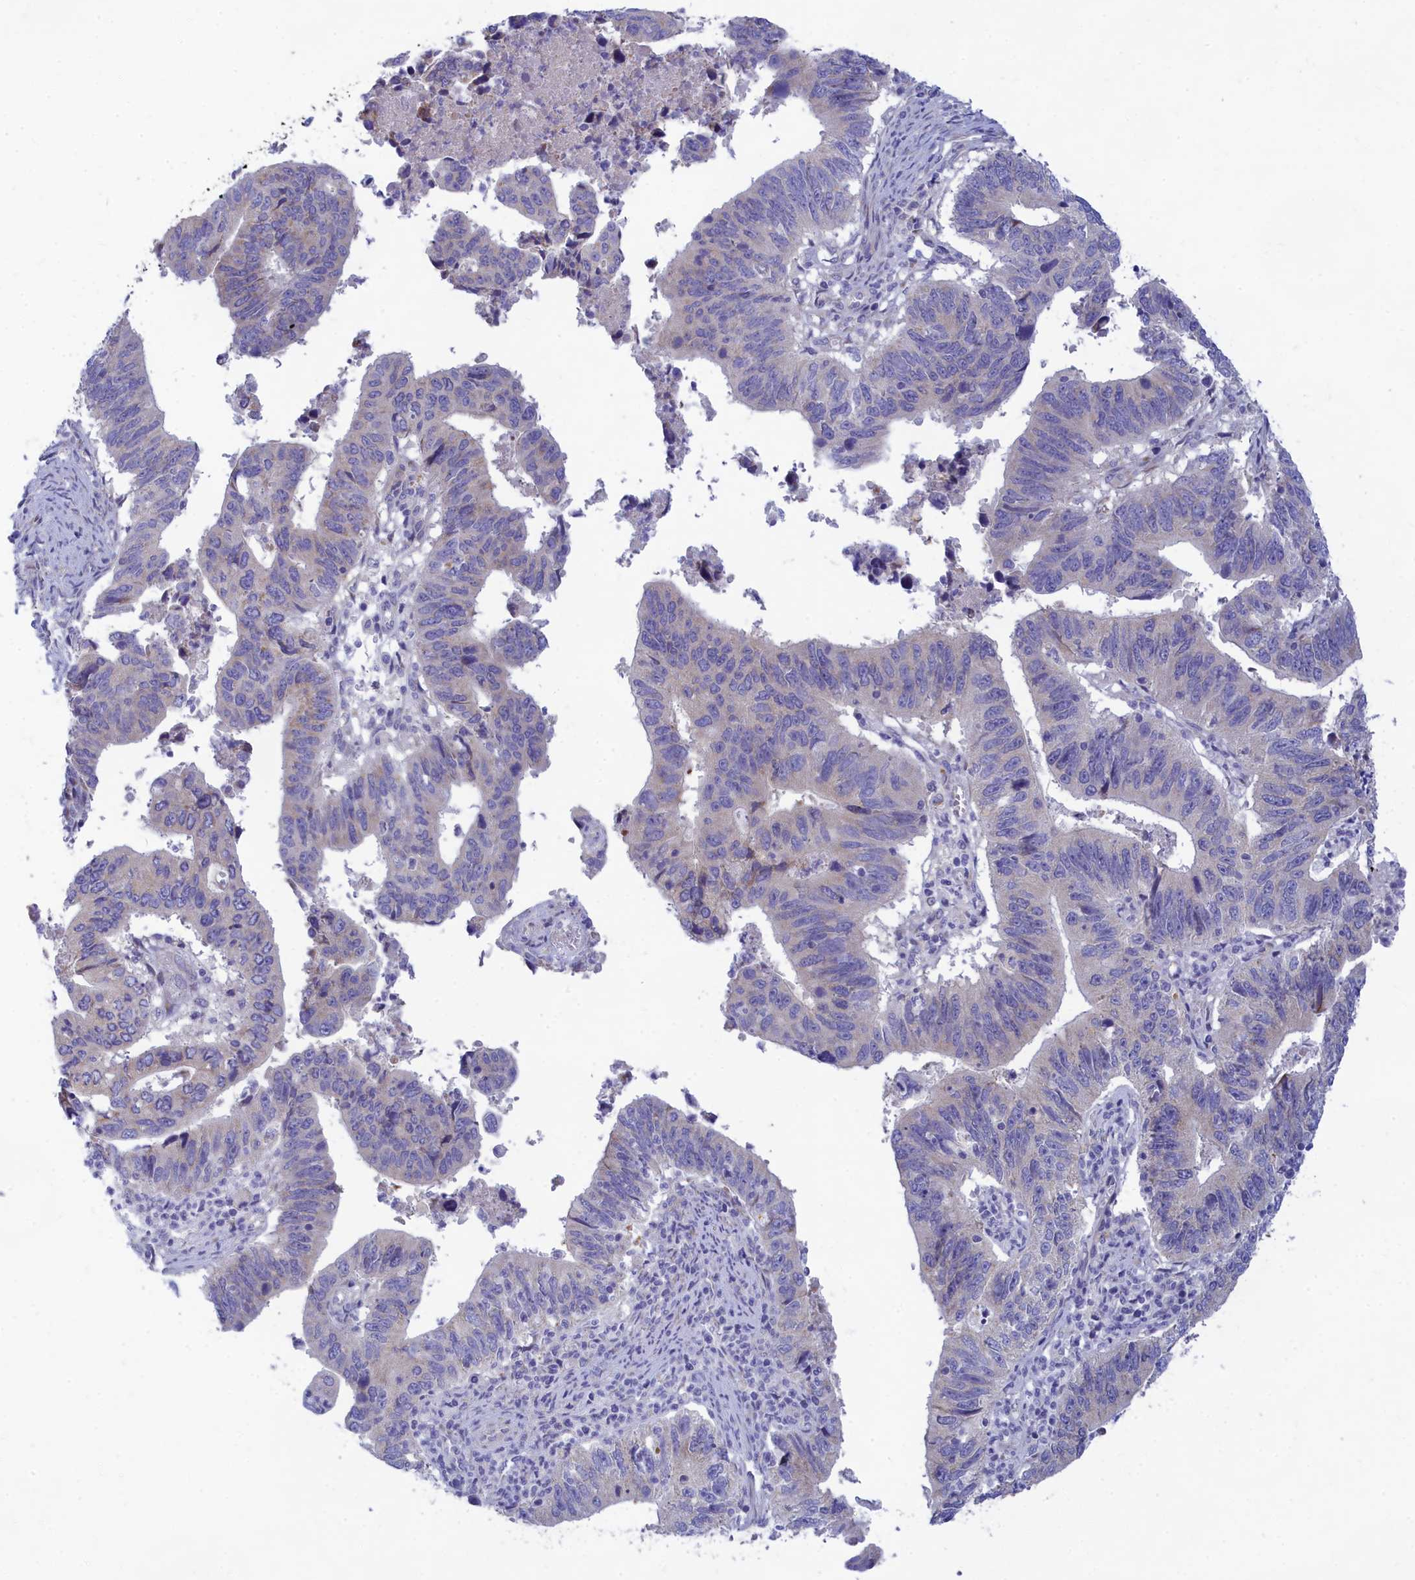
{"staining": {"intensity": "negative", "quantity": "none", "location": "none"}, "tissue": "stomach cancer", "cell_type": "Tumor cells", "image_type": "cancer", "snomed": [{"axis": "morphology", "description": "Adenocarcinoma, NOS"}, {"axis": "topography", "description": "Stomach"}], "caption": "An immunohistochemistry histopathology image of stomach cancer is shown. There is no staining in tumor cells of stomach cancer.", "gene": "TMEM30B", "patient": {"sex": "male", "age": 59}}